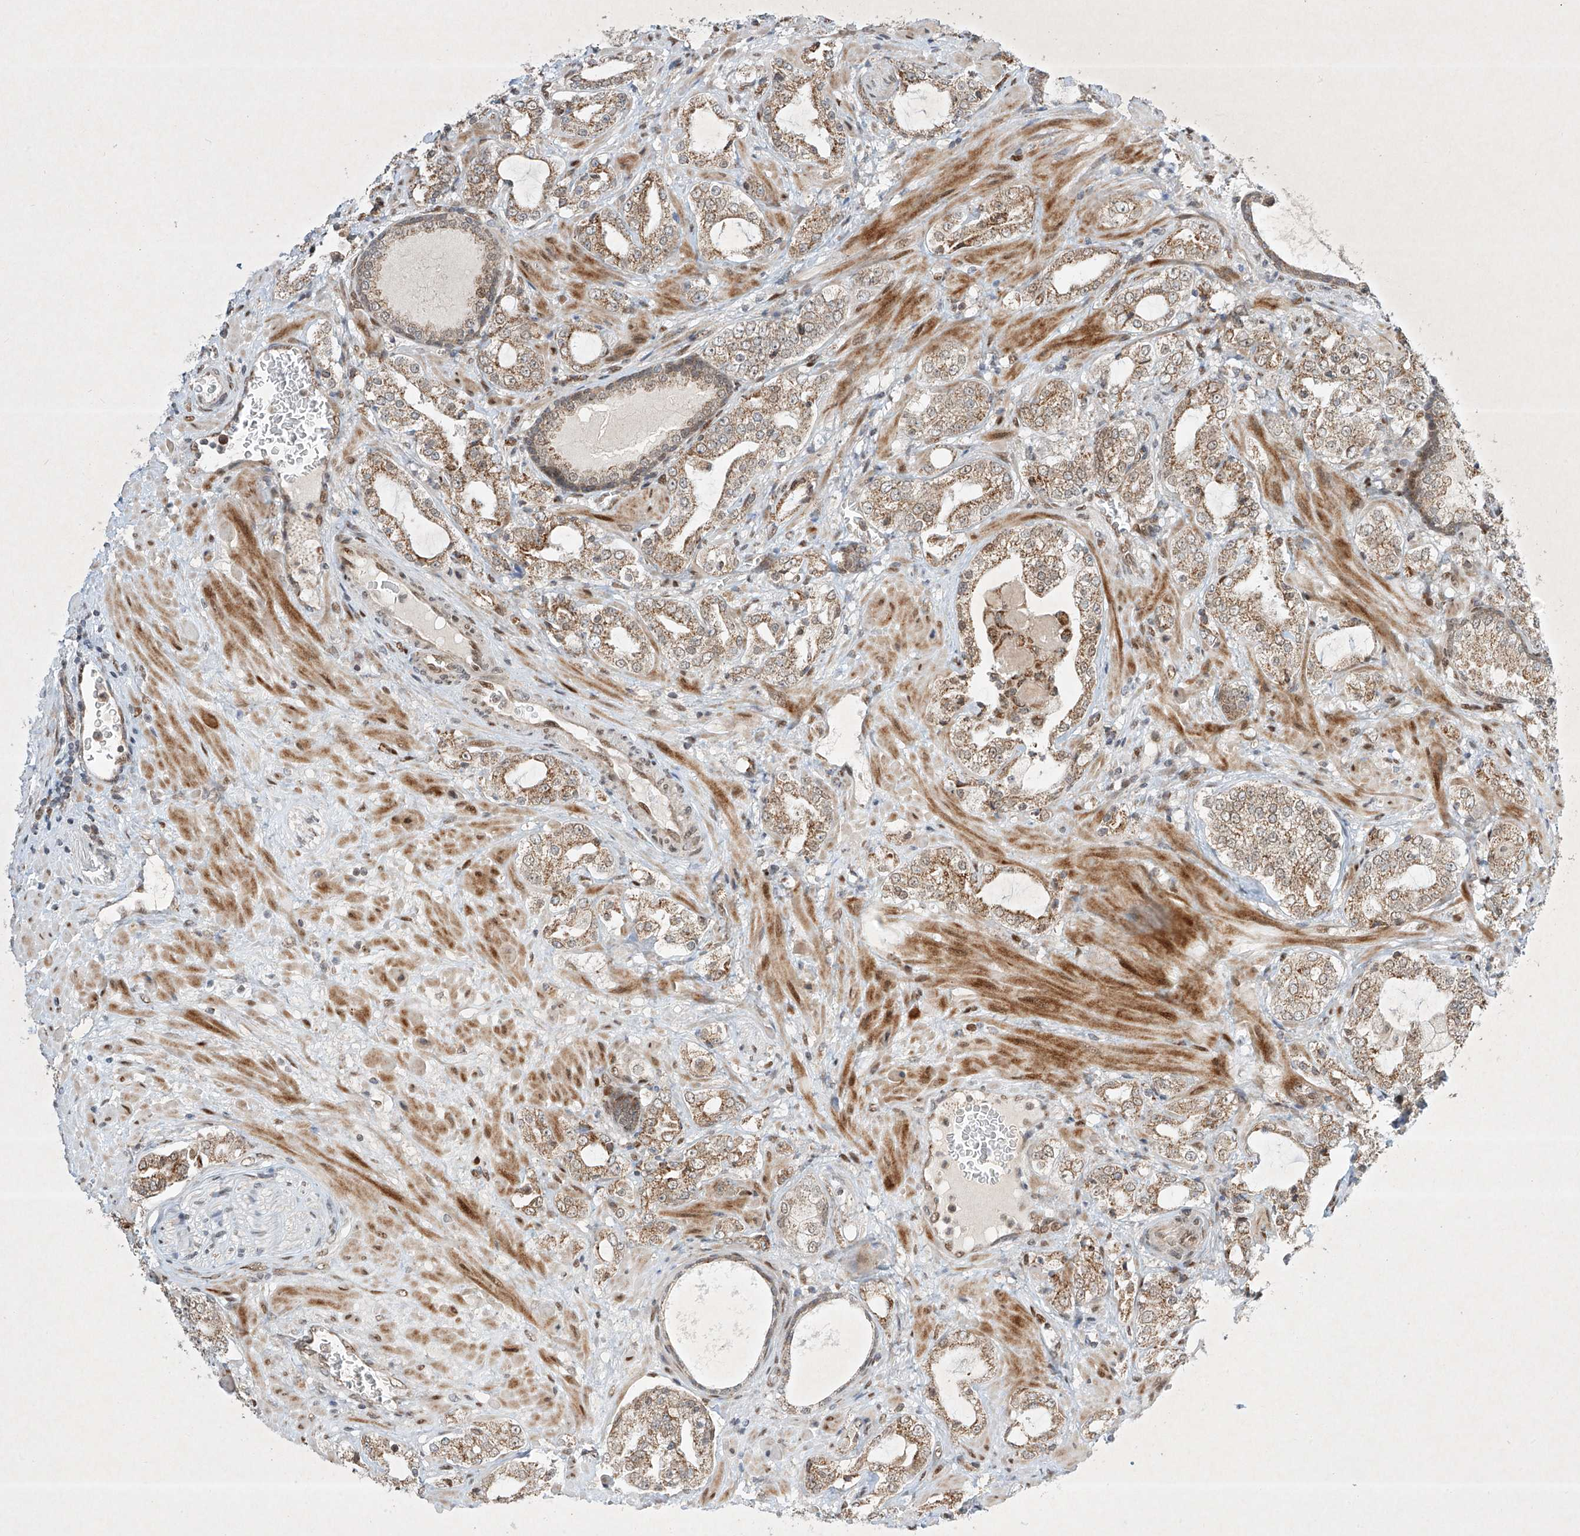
{"staining": {"intensity": "moderate", "quantity": ">75%", "location": "cytoplasmic/membranous"}, "tissue": "prostate cancer", "cell_type": "Tumor cells", "image_type": "cancer", "snomed": [{"axis": "morphology", "description": "Adenocarcinoma, High grade"}, {"axis": "topography", "description": "Prostate"}], "caption": "This micrograph displays IHC staining of human prostate cancer, with medium moderate cytoplasmic/membranous positivity in about >75% of tumor cells.", "gene": "EPG5", "patient": {"sex": "male", "age": 64}}